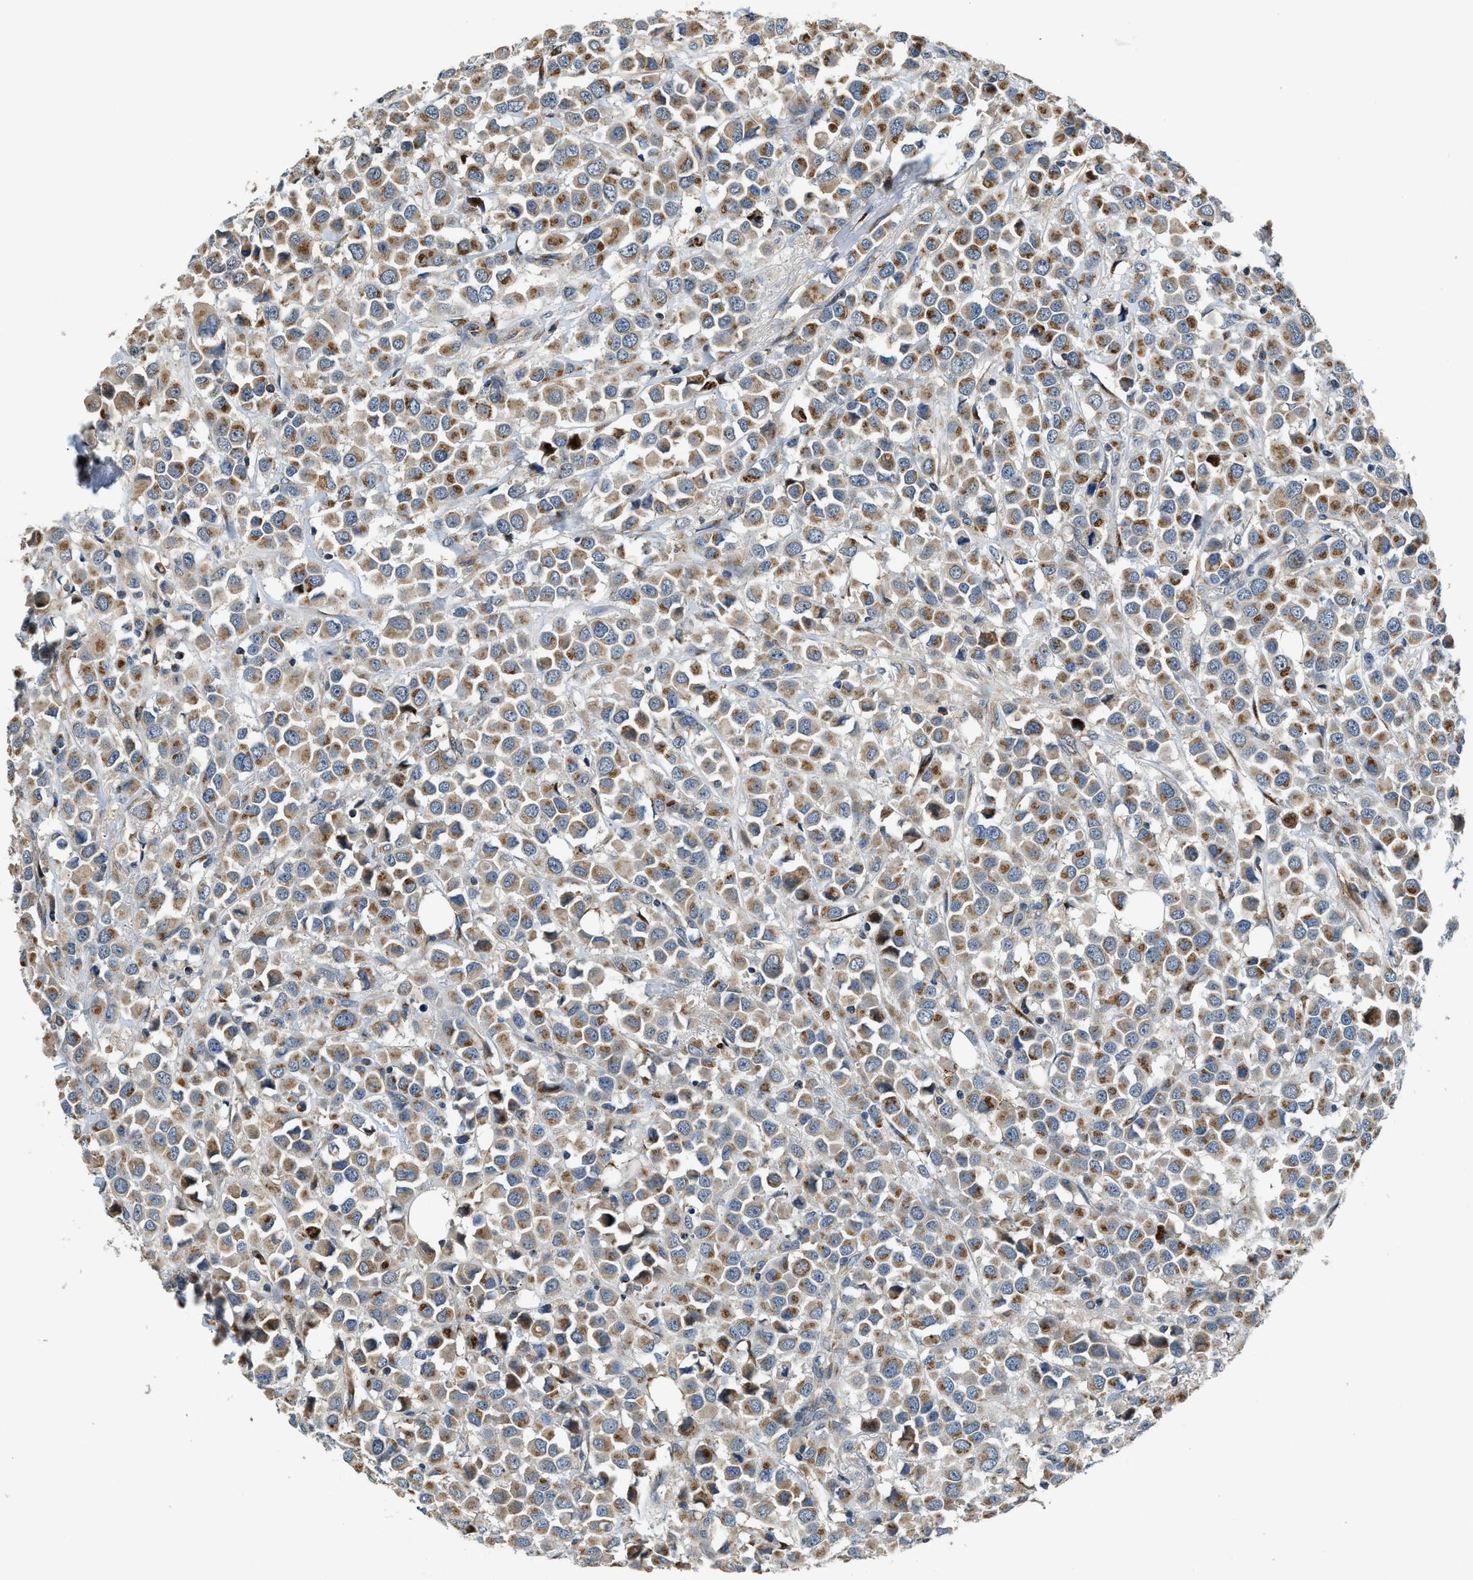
{"staining": {"intensity": "moderate", "quantity": ">75%", "location": "cytoplasmic/membranous"}, "tissue": "breast cancer", "cell_type": "Tumor cells", "image_type": "cancer", "snomed": [{"axis": "morphology", "description": "Duct carcinoma"}, {"axis": "topography", "description": "Breast"}], "caption": "Breast cancer tissue demonstrates moderate cytoplasmic/membranous positivity in approximately >75% of tumor cells", "gene": "FUT8", "patient": {"sex": "female", "age": 61}}